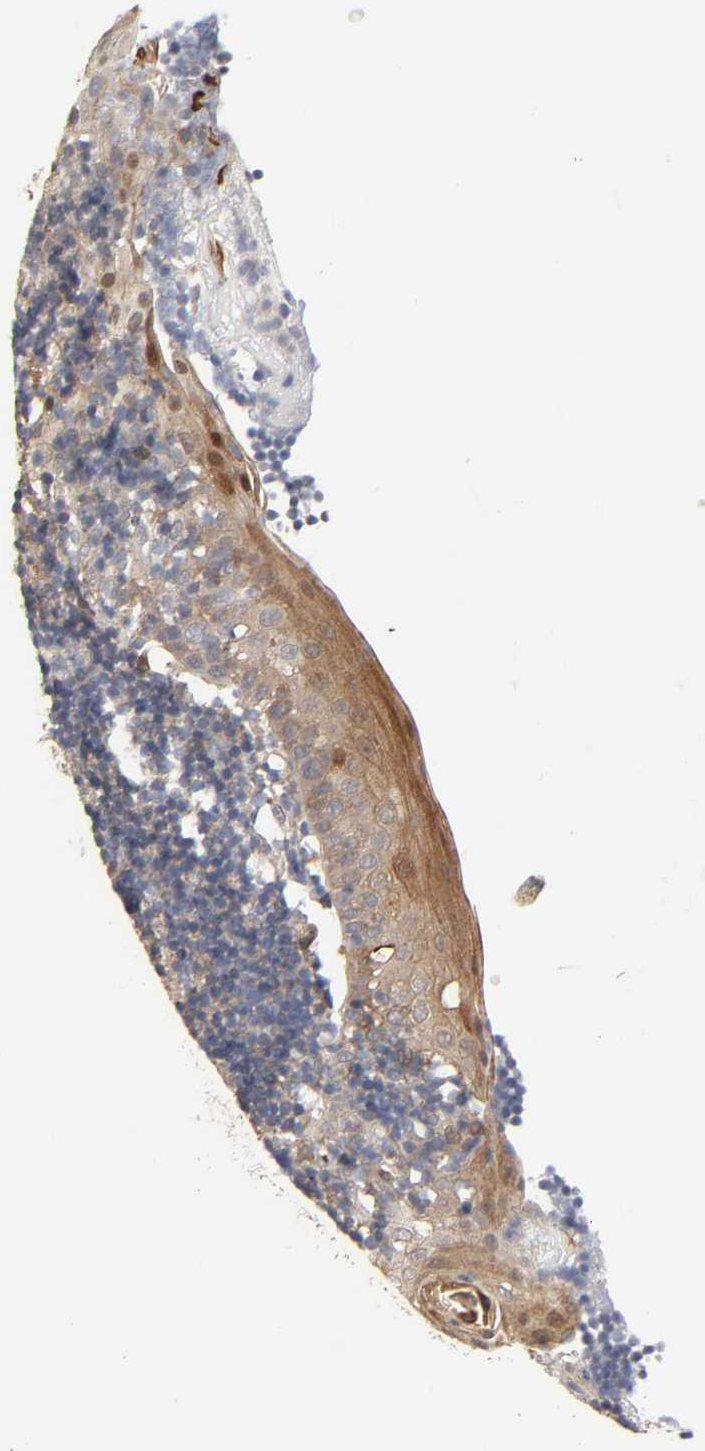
{"staining": {"intensity": "negative", "quantity": "none", "location": "none"}, "tissue": "tonsil", "cell_type": "Germinal center cells", "image_type": "normal", "snomed": [{"axis": "morphology", "description": "Normal tissue, NOS"}, {"axis": "topography", "description": "Tonsil"}], "caption": "The IHC micrograph has no significant staining in germinal center cells of tonsil. Brightfield microscopy of IHC stained with DAB (brown) and hematoxylin (blue), captured at high magnification.", "gene": "NDRG2", "patient": {"sex": "female", "age": 40}}